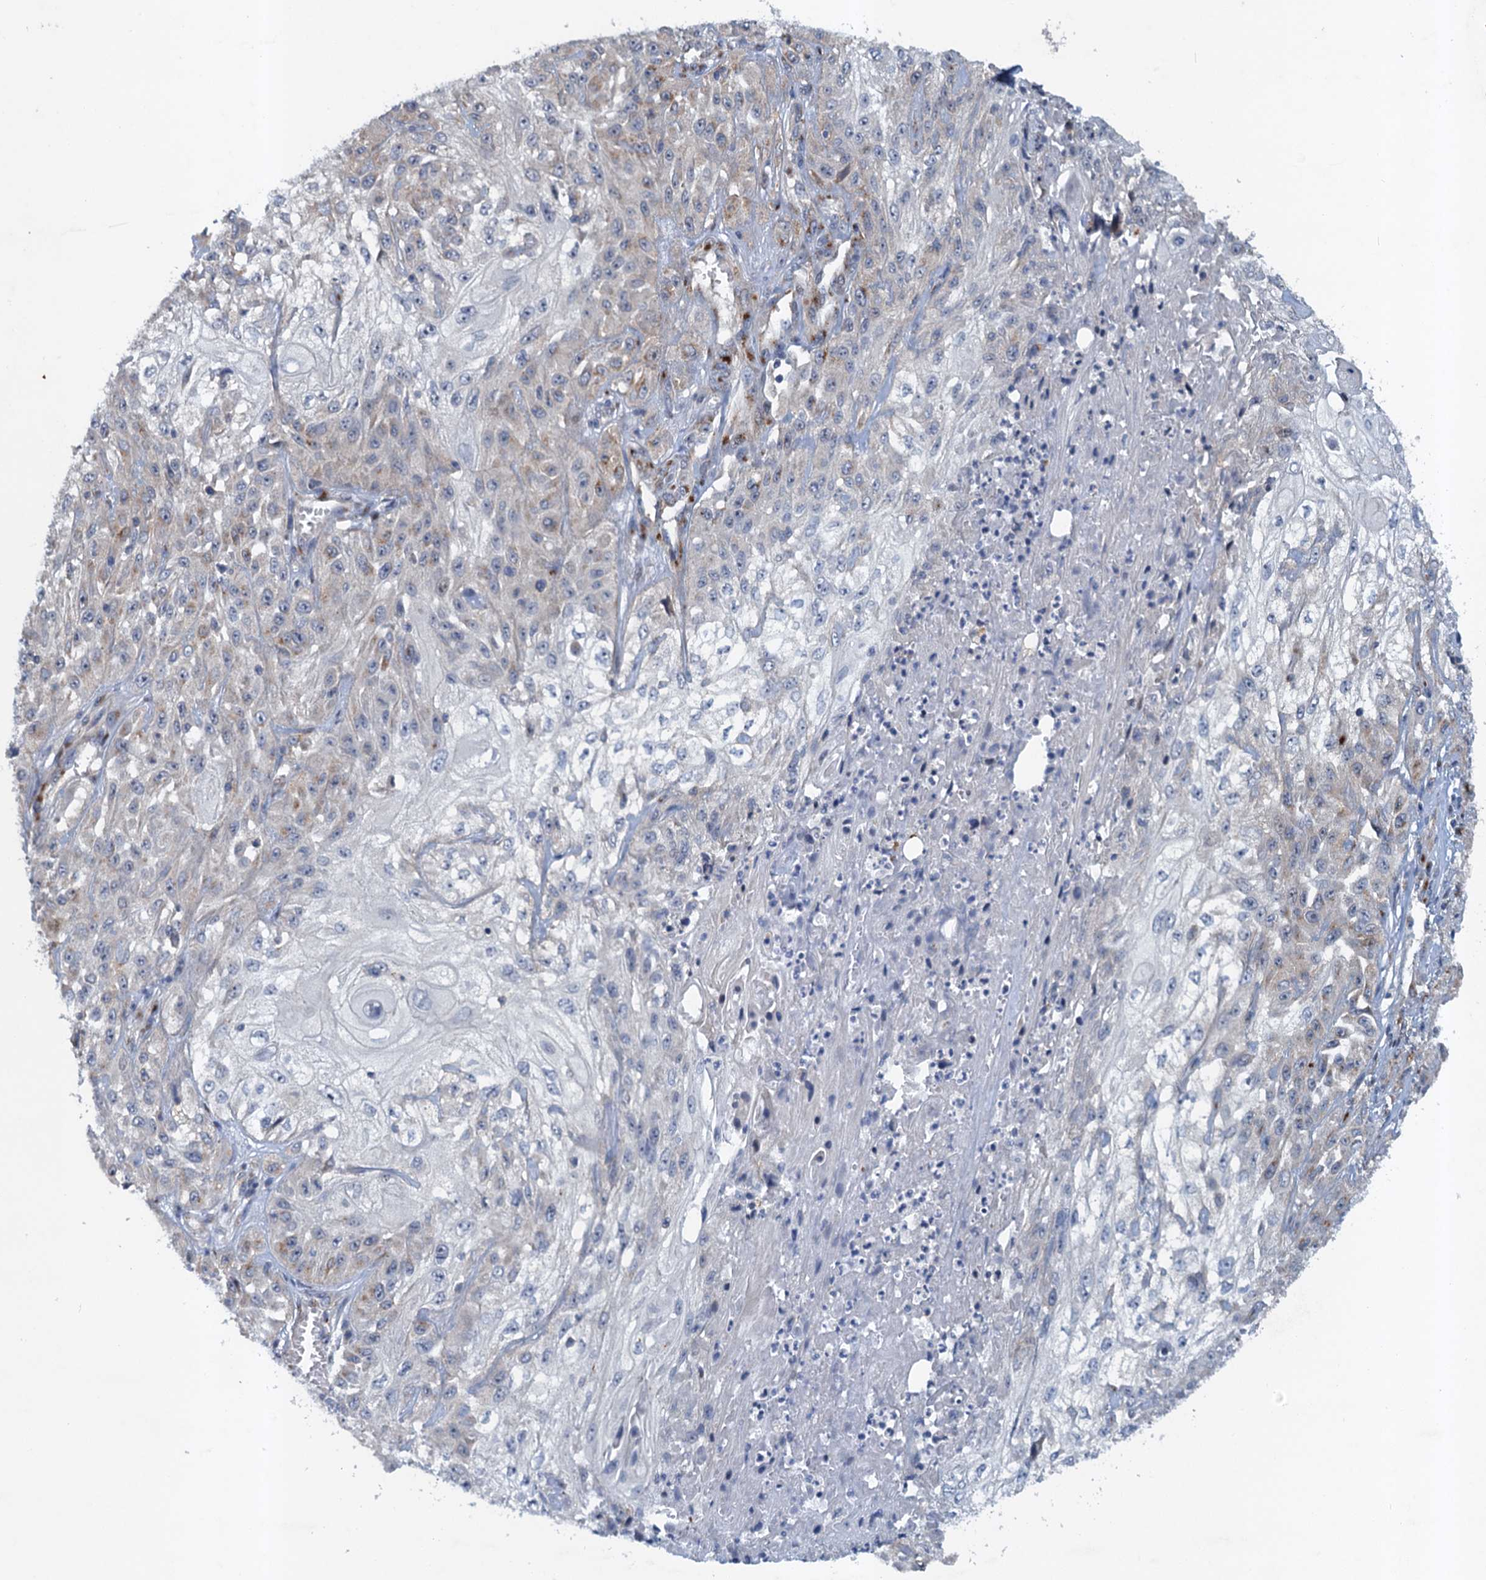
{"staining": {"intensity": "negative", "quantity": "none", "location": "none"}, "tissue": "skin cancer", "cell_type": "Tumor cells", "image_type": "cancer", "snomed": [{"axis": "morphology", "description": "Squamous cell carcinoma, NOS"}, {"axis": "morphology", "description": "Squamous cell carcinoma, metastatic, NOS"}, {"axis": "topography", "description": "Skin"}, {"axis": "topography", "description": "Lymph node"}], "caption": "Tumor cells are negative for brown protein staining in skin cancer (squamous cell carcinoma).", "gene": "NBEA", "patient": {"sex": "male", "age": 75}}